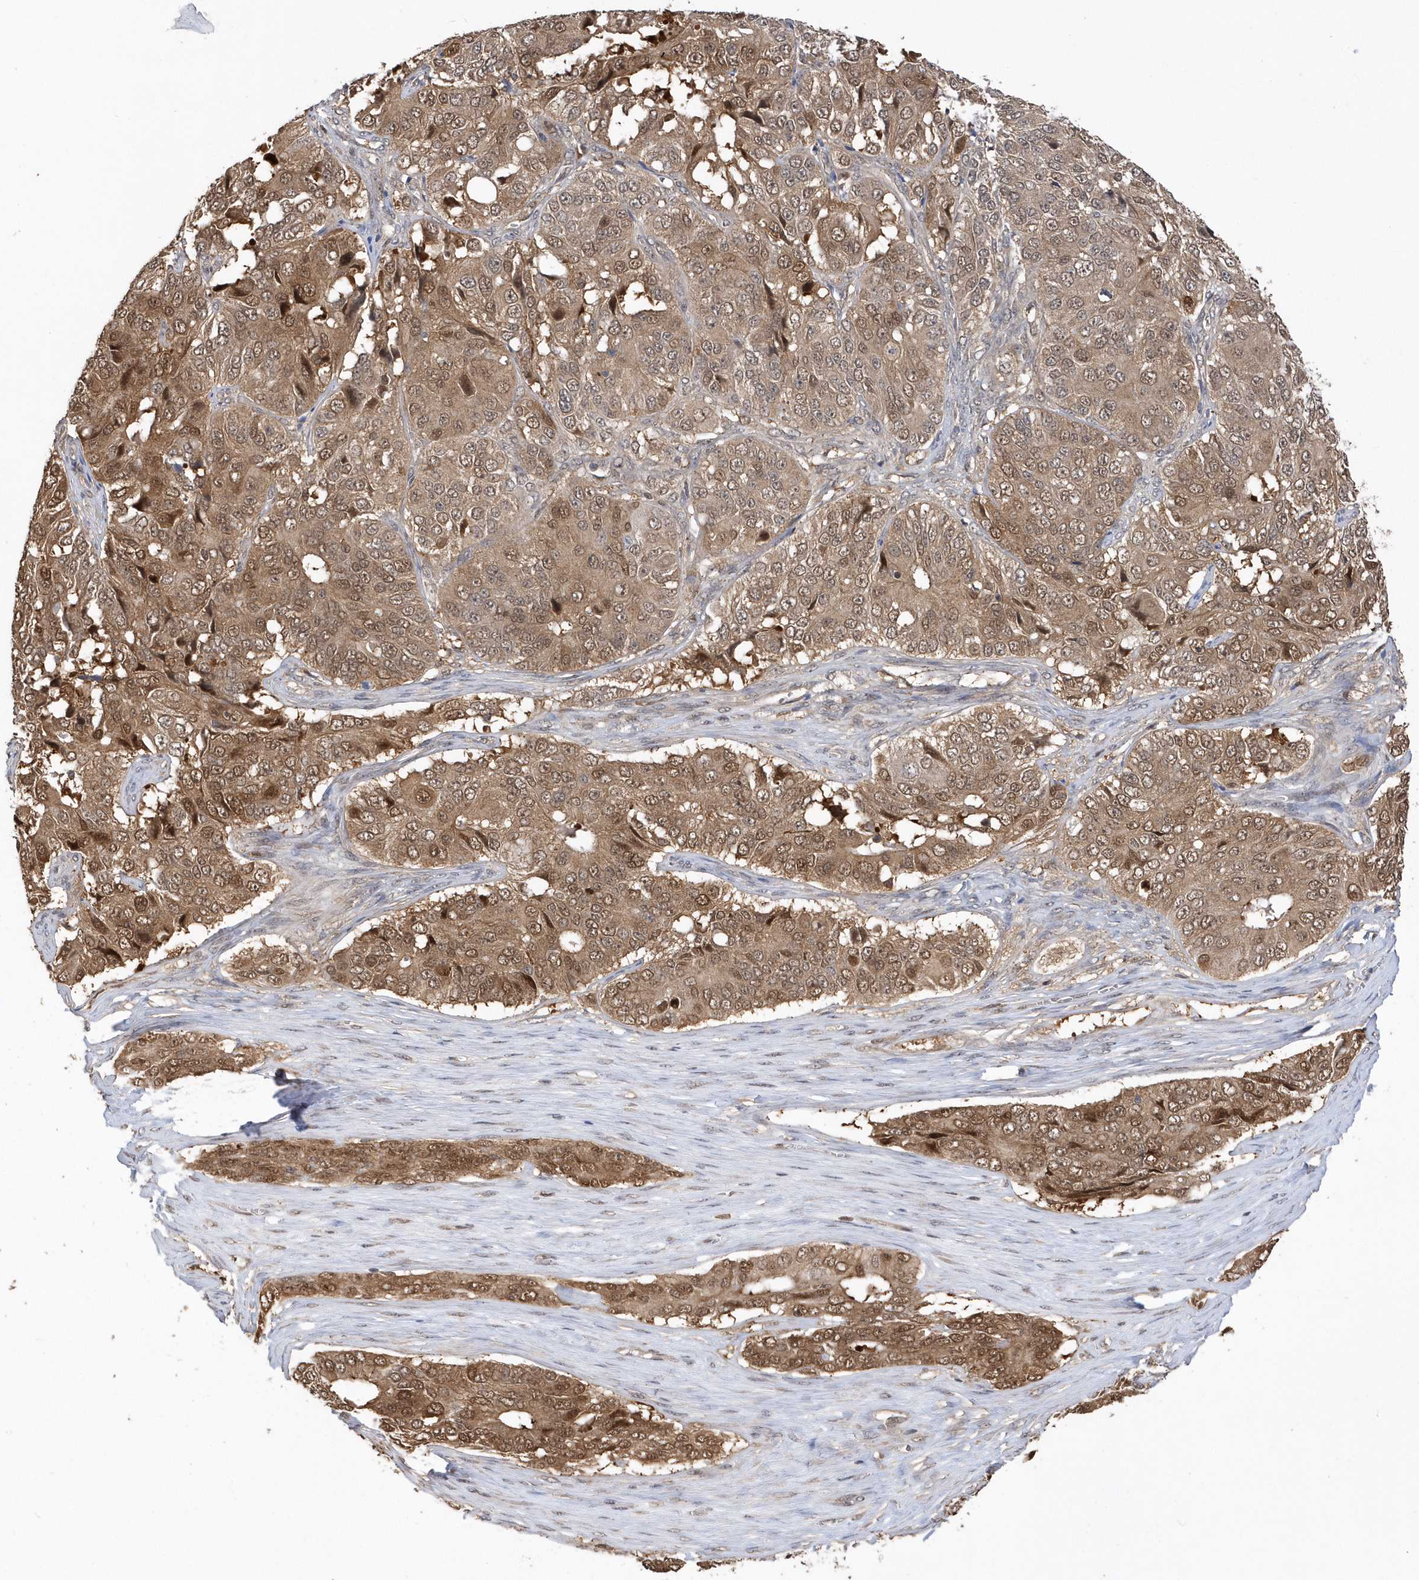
{"staining": {"intensity": "moderate", "quantity": ">75%", "location": "cytoplasmic/membranous,nuclear"}, "tissue": "ovarian cancer", "cell_type": "Tumor cells", "image_type": "cancer", "snomed": [{"axis": "morphology", "description": "Carcinoma, endometroid"}, {"axis": "topography", "description": "Ovary"}], "caption": "IHC of ovarian cancer (endometroid carcinoma) exhibits medium levels of moderate cytoplasmic/membranous and nuclear positivity in about >75% of tumor cells.", "gene": "RPE", "patient": {"sex": "female", "age": 51}}